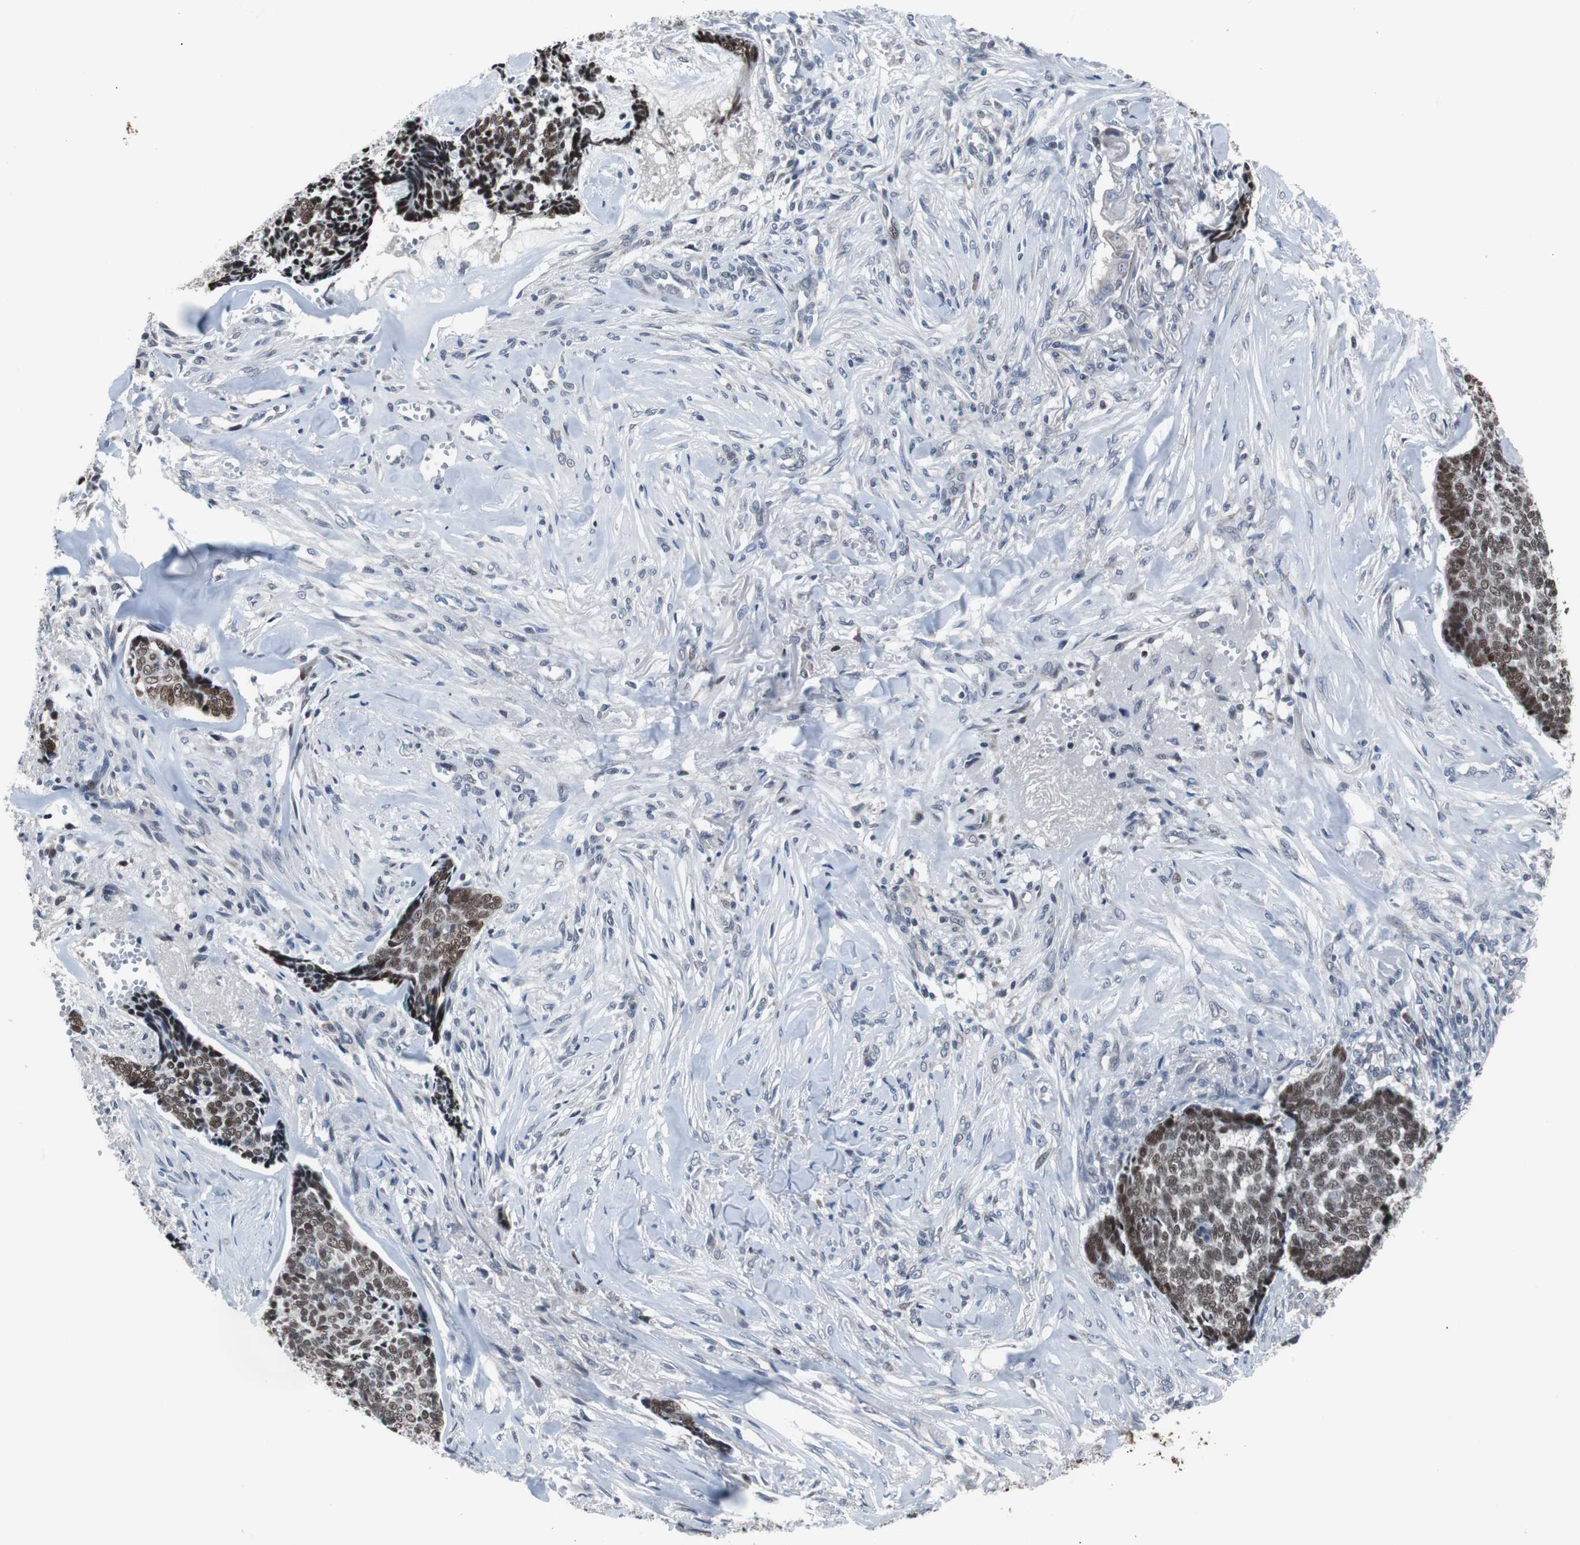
{"staining": {"intensity": "moderate", "quantity": ">75%", "location": "nuclear"}, "tissue": "skin cancer", "cell_type": "Tumor cells", "image_type": "cancer", "snomed": [{"axis": "morphology", "description": "Basal cell carcinoma"}, {"axis": "topography", "description": "Skin"}], "caption": "Tumor cells display moderate nuclear positivity in about >75% of cells in basal cell carcinoma (skin).", "gene": "TP63", "patient": {"sex": "male", "age": 84}}